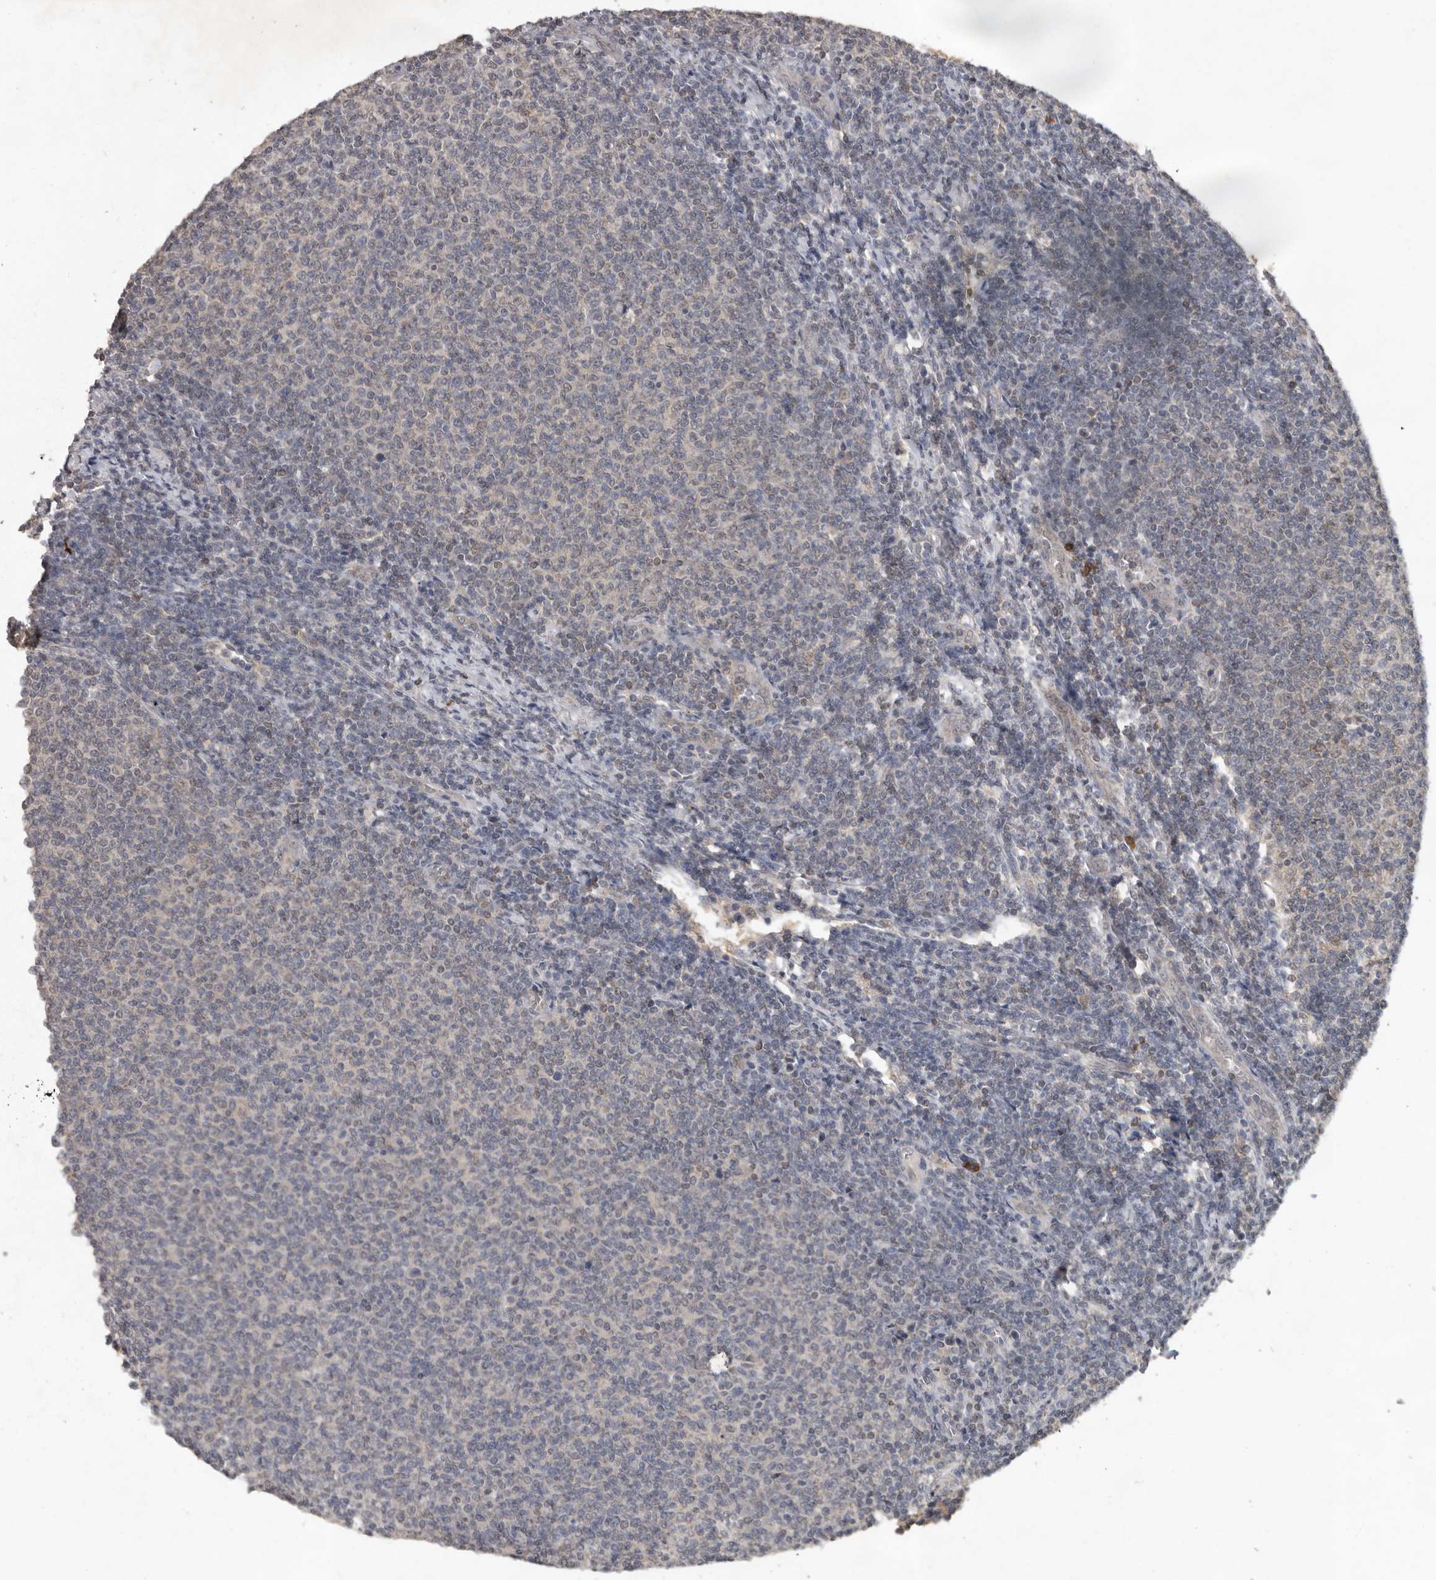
{"staining": {"intensity": "negative", "quantity": "none", "location": "none"}, "tissue": "lymphoma", "cell_type": "Tumor cells", "image_type": "cancer", "snomed": [{"axis": "morphology", "description": "Malignant lymphoma, non-Hodgkin's type, Low grade"}, {"axis": "topography", "description": "Lymph node"}], "caption": "The image exhibits no significant expression in tumor cells of lymphoma.", "gene": "MTF1", "patient": {"sex": "male", "age": 66}}